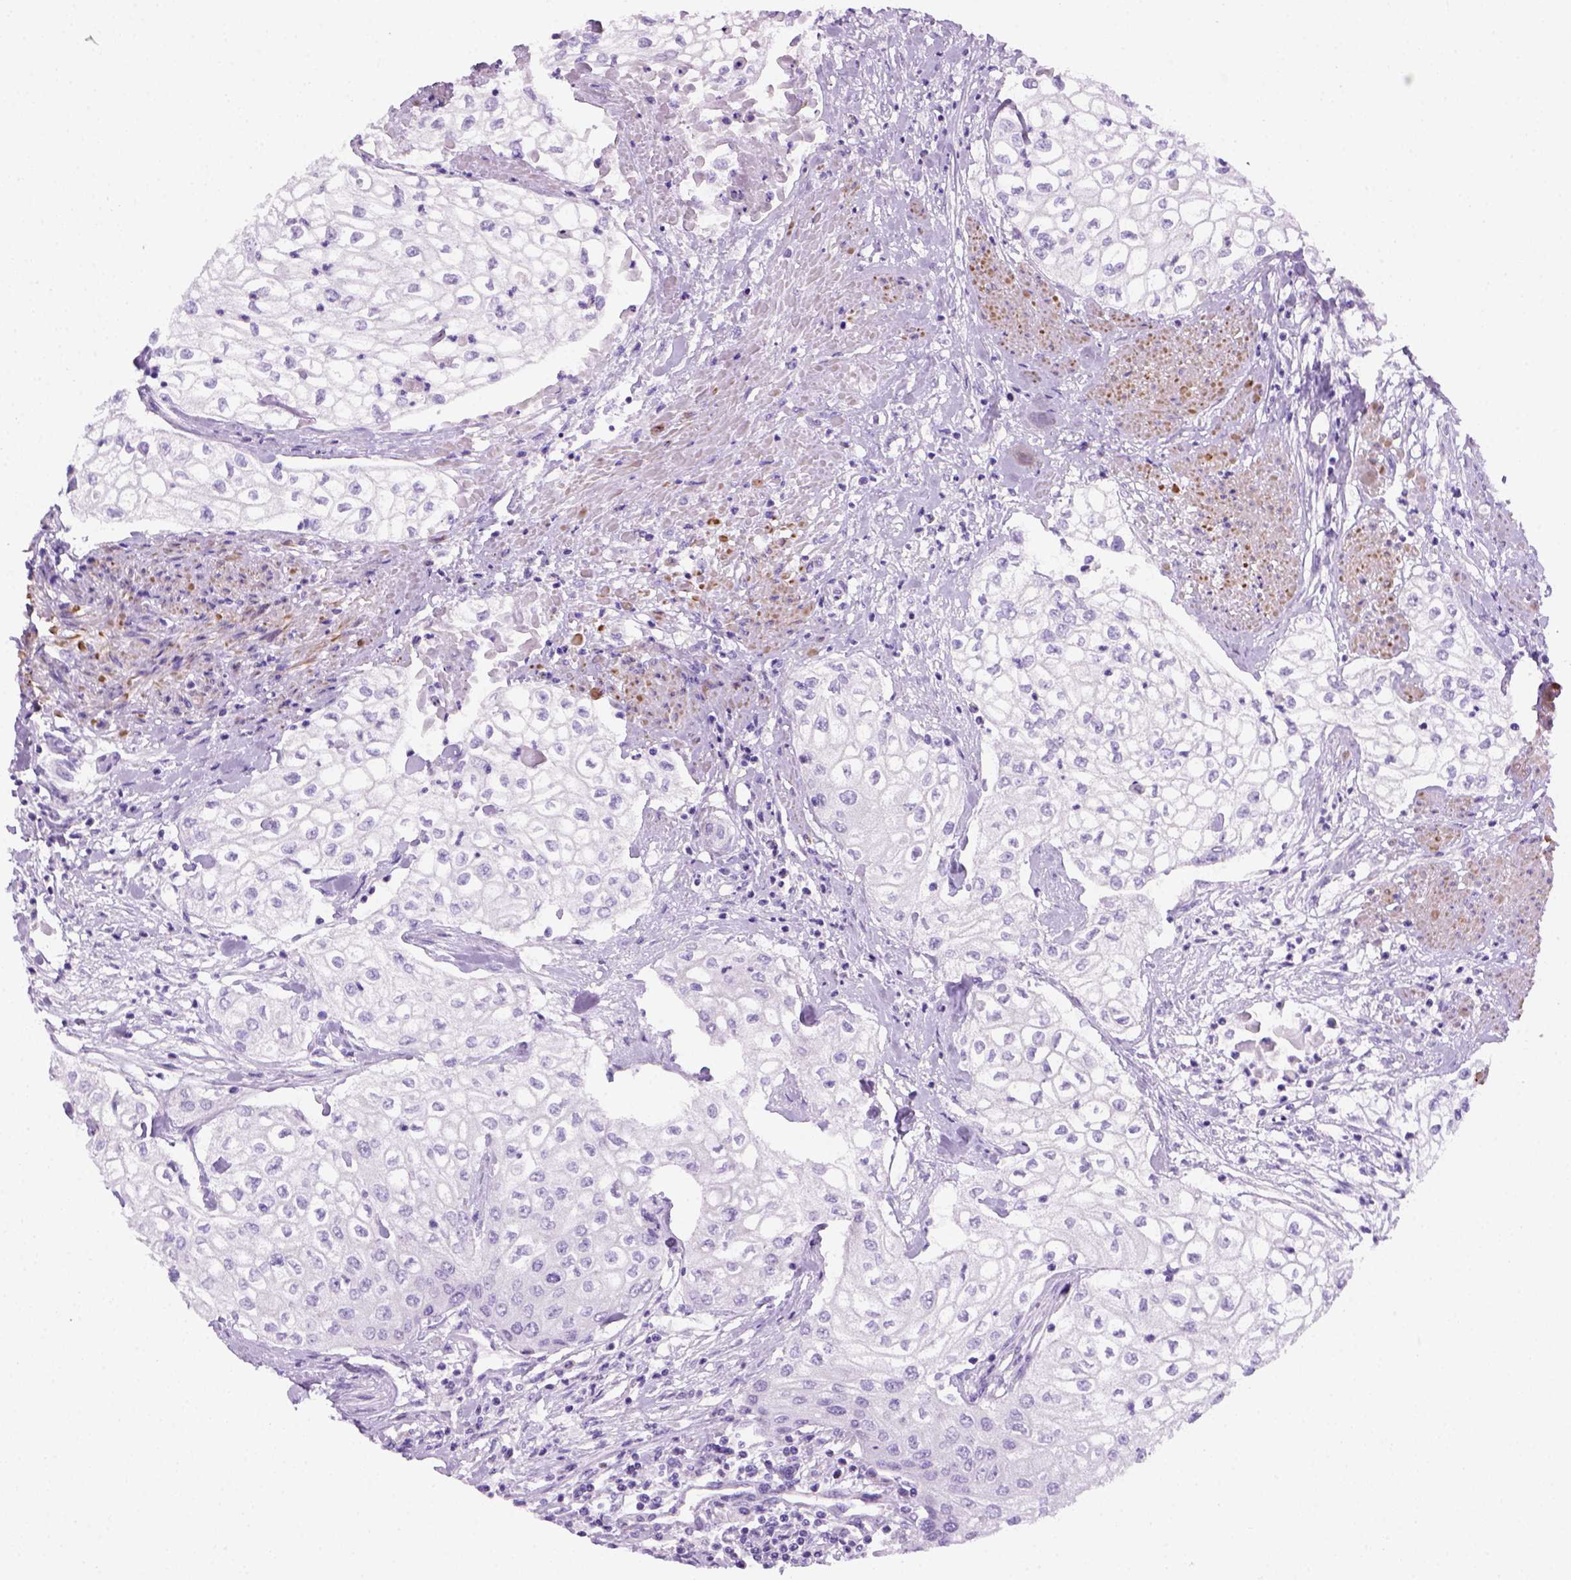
{"staining": {"intensity": "negative", "quantity": "none", "location": "none"}, "tissue": "urothelial cancer", "cell_type": "Tumor cells", "image_type": "cancer", "snomed": [{"axis": "morphology", "description": "Urothelial carcinoma, High grade"}, {"axis": "topography", "description": "Urinary bladder"}], "caption": "There is no significant expression in tumor cells of urothelial cancer.", "gene": "ARHGEF33", "patient": {"sex": "male", "age": 62}}